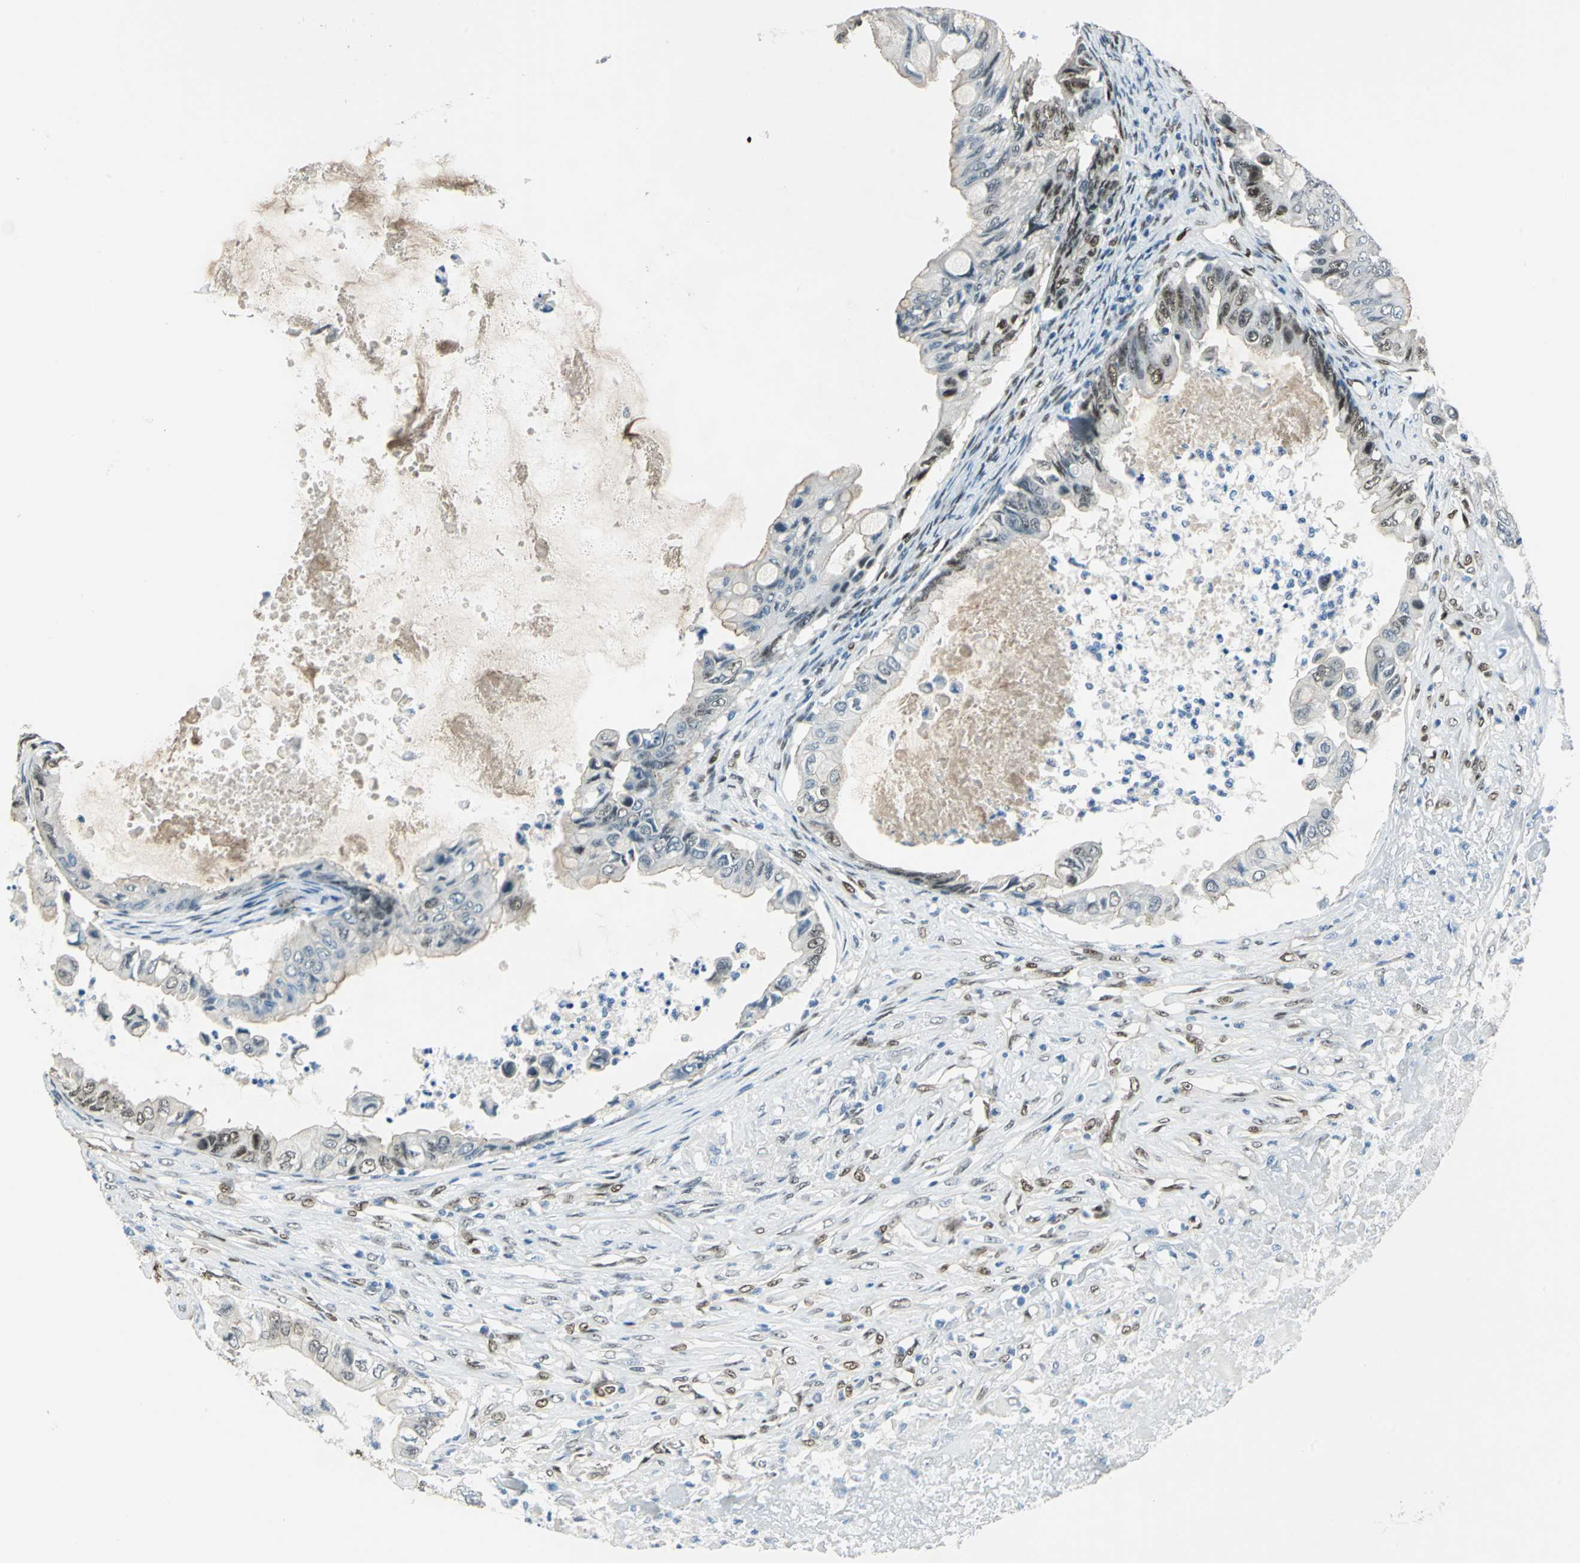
{"staining": {"intensity": "moderate", "quantity": "<25%", "location": "nuclear"}, "tissue": "ovarian cancer", "cell_type": "Tumor cells", "image_type": "cancer", "snomed": [{"axis": "morphology", "description": "Cystadenocarcinoma, mucinous, NOS"}, {"axis": "topography", "description": "Ovary"}], "caption": "Moderate nuclear expression for a protein is identified in about <25% of tumor cells of ovarian cancer using immunohistochemistry.", "gene": "NFIA", "patient": {"sex": "female", "age": 80}}